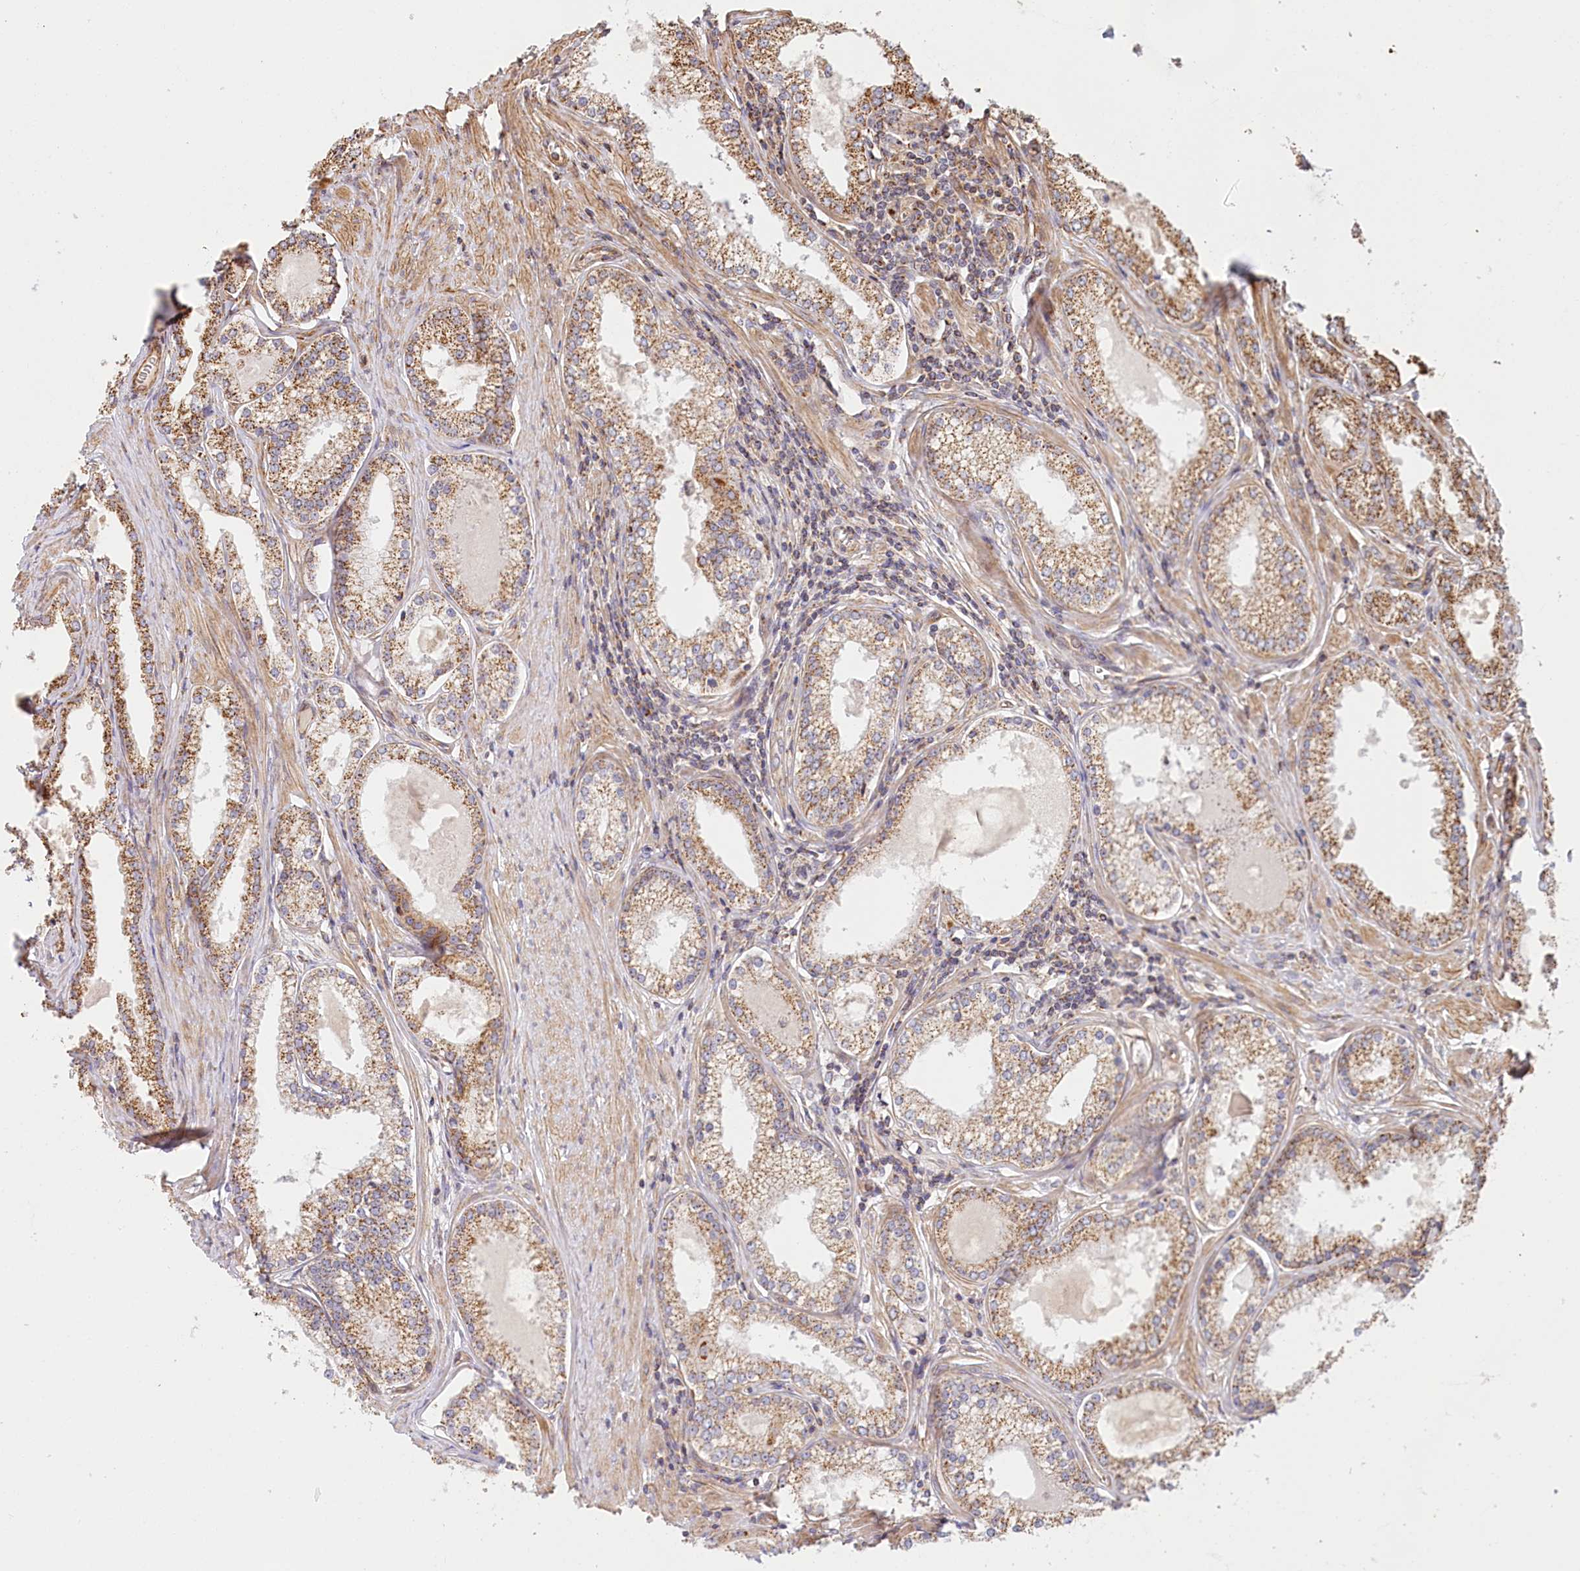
{"staining": {"intensity": "moderate", "quantity": ">75%", "location": "cytoplasmic/membranous"}, "tissue": "prostate cancer", "cell_type": "Tumor cells", "image_type": "cancer", "snomed": [{"axis": "morphology", "description": "Adenocarcinoma, High grade"}, {"axis": "topography", "description": "Prostate"}], "caption": "Immunohistochemistry histopathology image of neoplastic tissue: human prostate cancer stained using immunohistochemistry reveals medium levels of moderate protein expression localized specifically in the cytoplasmic/membranous of tumor cells, appearing as a cytoplasmic/membranous brown color.", "gene": "UMPS", "patient": {"sex": "male", "age": 68}}